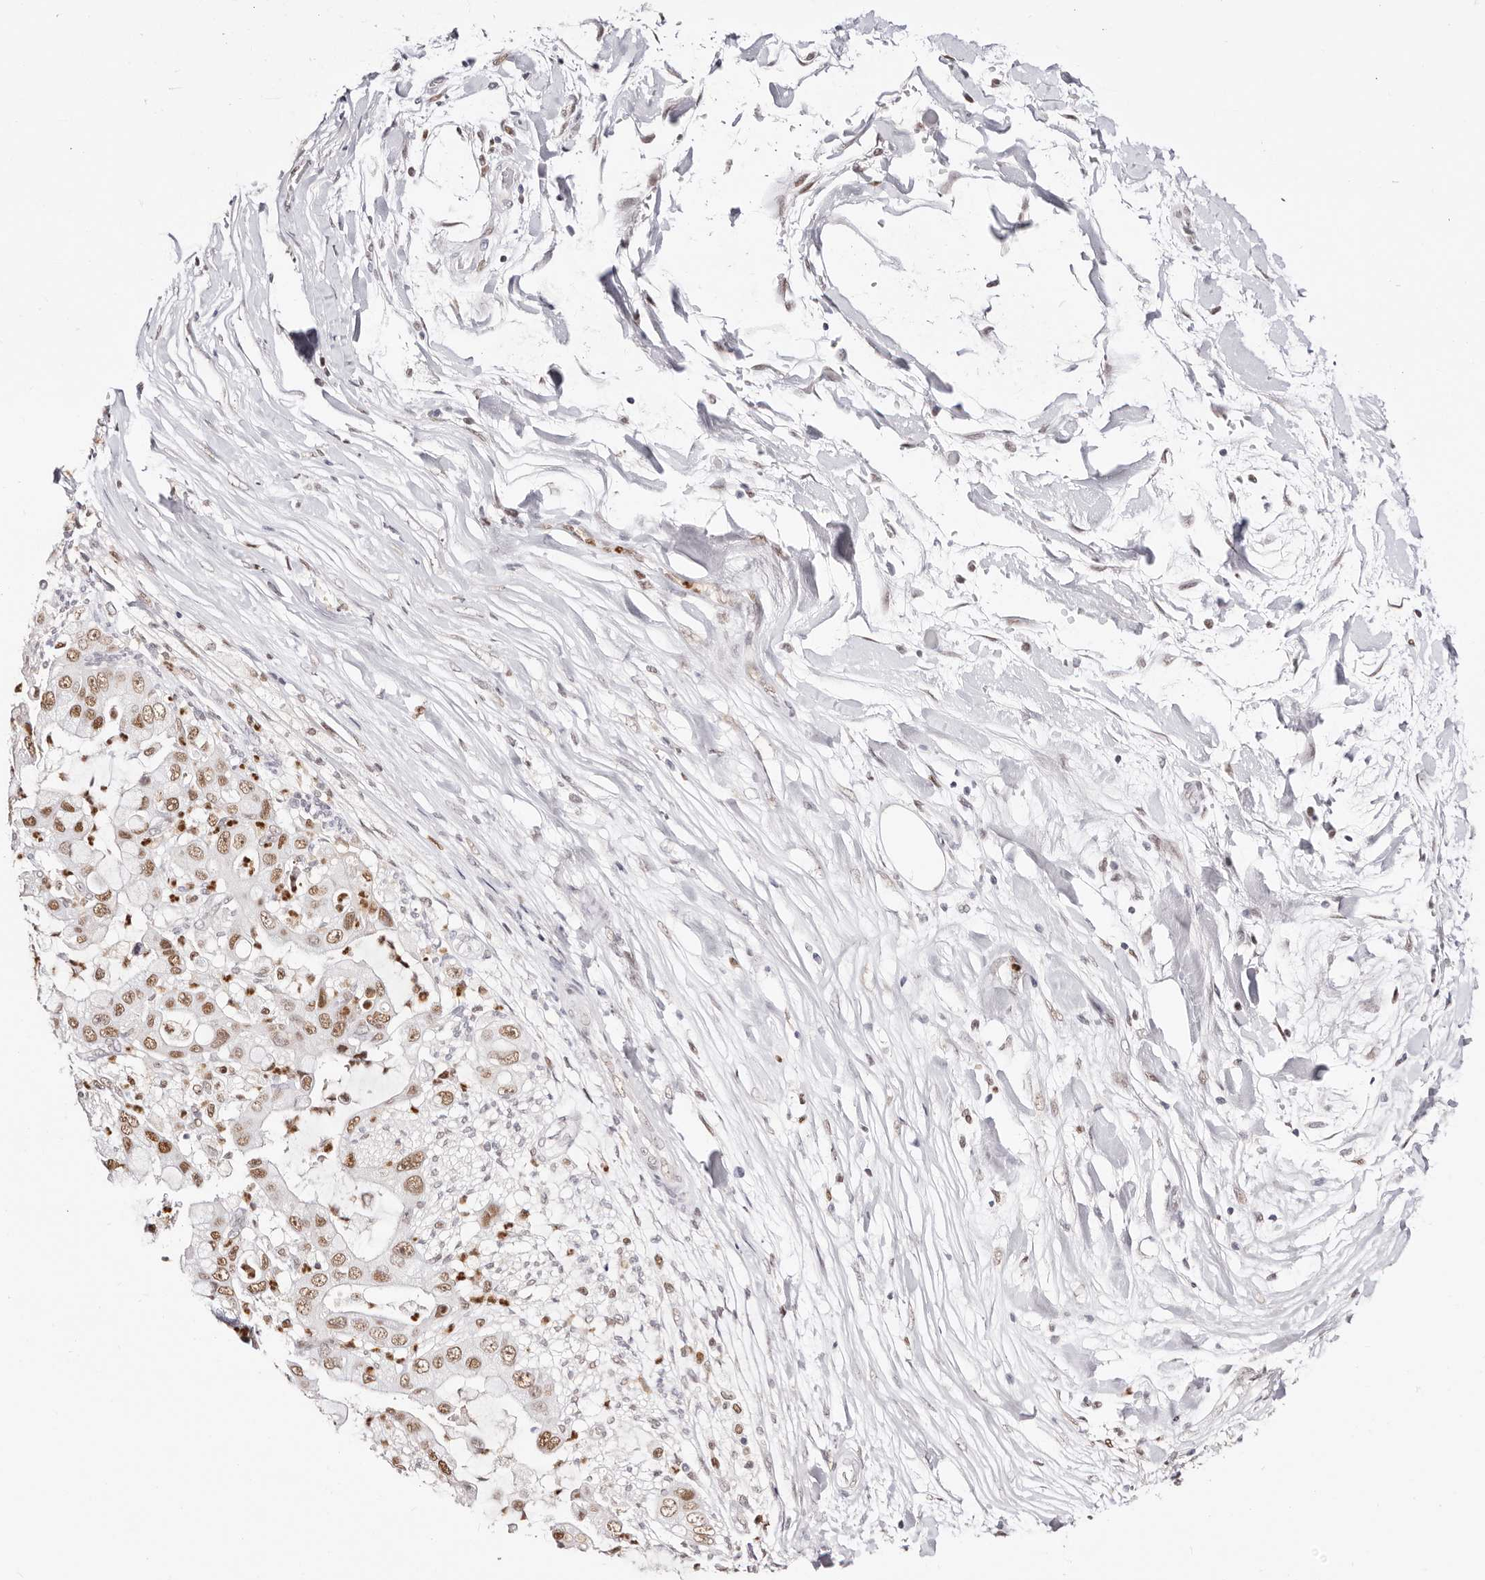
{"staining": {"intensity": "moderate", "quantity": ">75%", "location": "nuclear"}, "tissue": "liver cancer", "cell_type": "Tumor cells", "image_type": "cancer", "snomed": [{"axis": "morphology", "description": "Cholangiocarcinoma"}, {"axis": "topography", "description": "Liver"}], "caption": "Protein expression analysis of human liver cancer (cholangiocarcinoma) reveals moderate nuclear positivity in about >75% of tumor cells. Nuclei are stained in blue.", "gene": "TKT", "patient": {"sex": "female", "age": 54}}